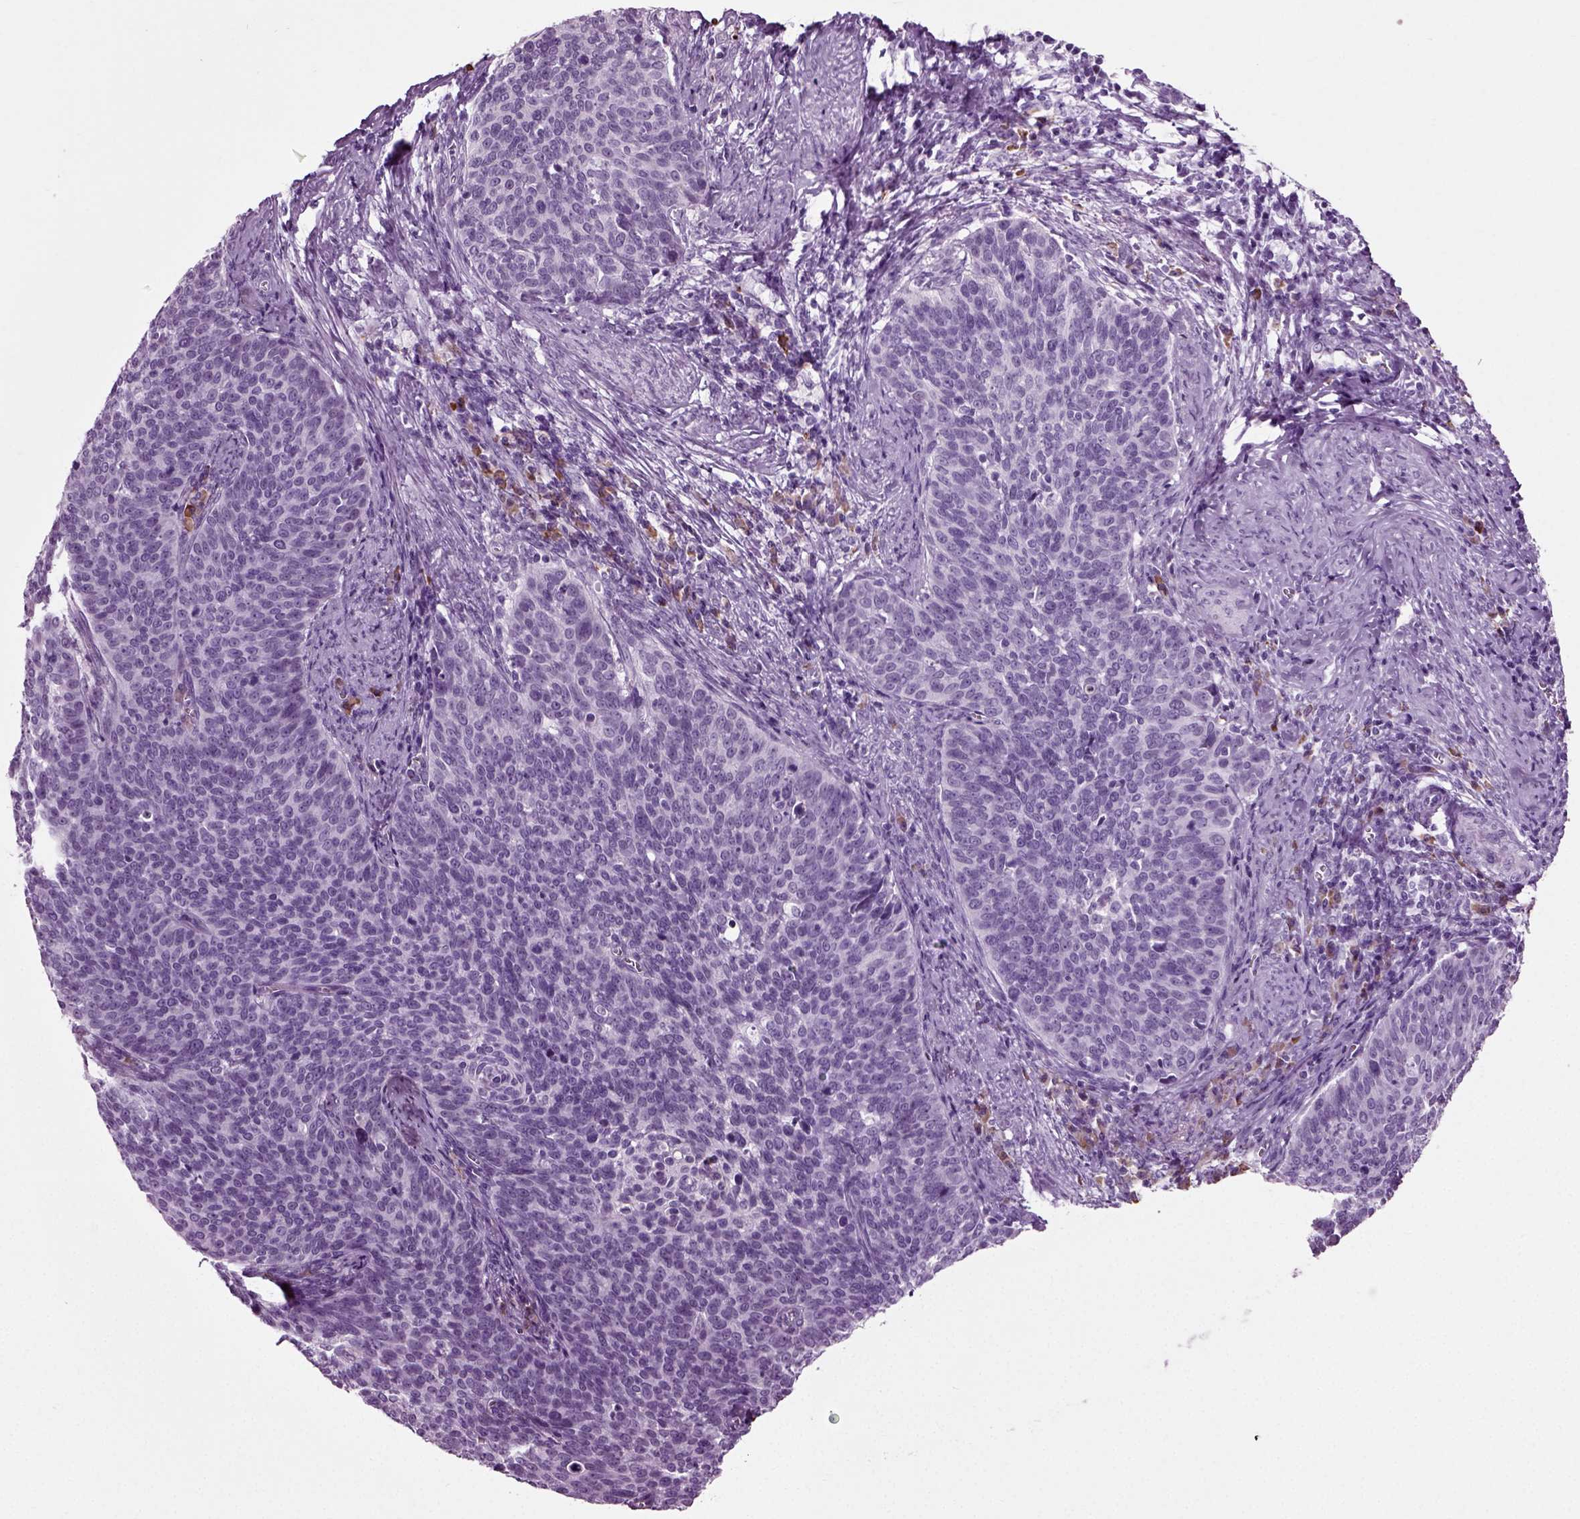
{"staining": {"intensity": "negative", "quantity": "none", "location": "none"}, "tissue": "cervical cancer", "cell_type": "Tumor cells", "image_type": "cancer", "snomed": [{"axis": "morphology", "description": "Normal tissue, NOS"}, {"axis": "morphology", "description": "Squamous cell carcinoma, NOS"}, {"axis": "topography", "description": "Cervix"}], "caption": "Cervical cancer (squamous cell carcinoma) was stained to show a protein in brown. There is no significant positivity in tumor cells.", "gene": "SLC26A8", "patient": {"sex": "female", "age": 39}}